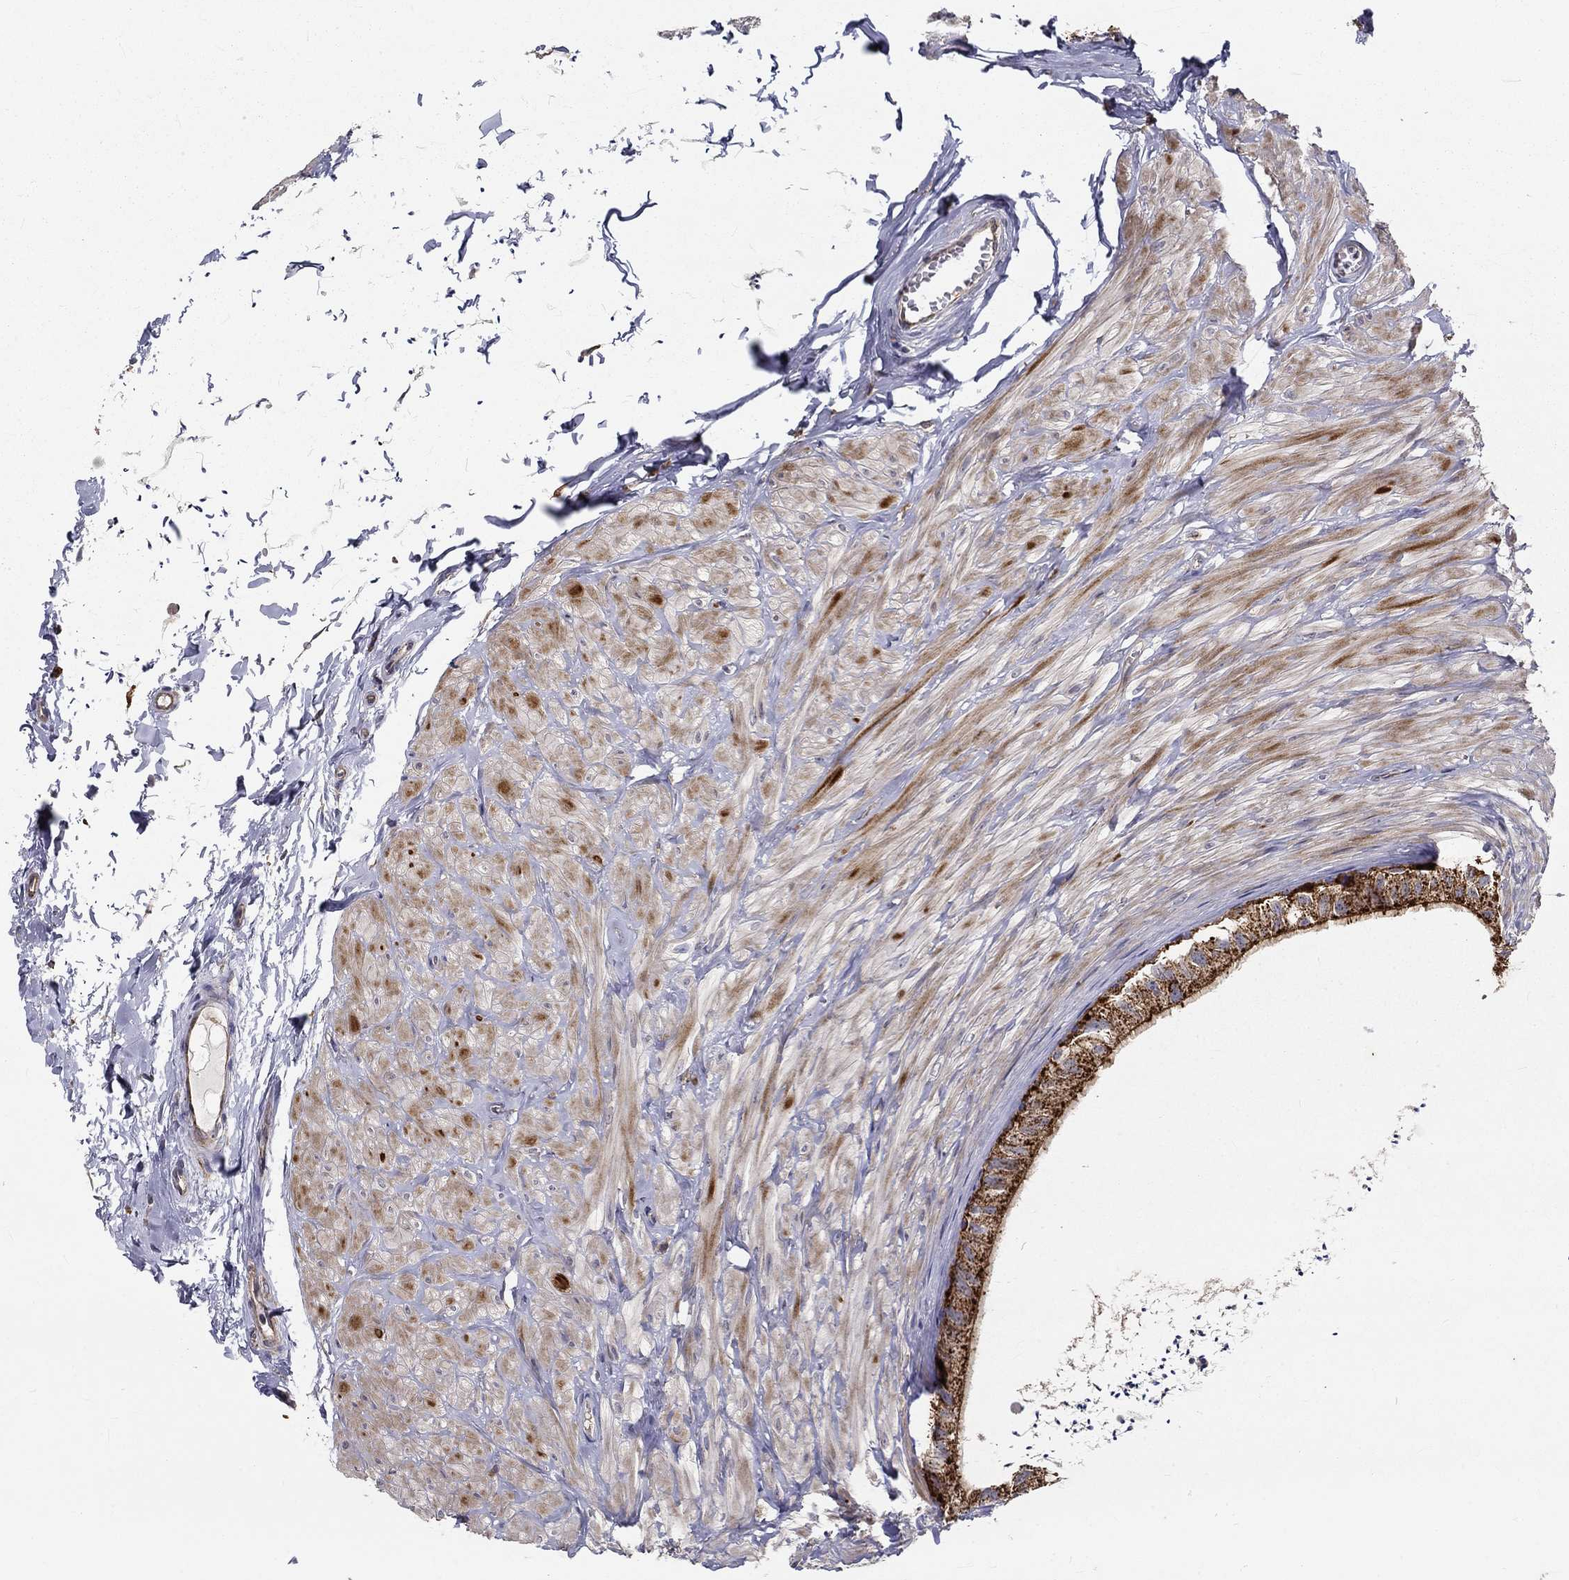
{"staining": {"intensity": "strong", "quantity": ">75%", "location": "cytoplasmic/membranous"}, "tissue": "epididymis", "cell_type": "Glandular cells", "image_type": "normal", "snomed": [{"axis": "morphology", "description": "Normal tissue, NOS"}, {"axis": "topography", "description": "Epididymis"}], "caption": "Approximately >75% of glandular cells in benign human epididymis display strong cytoplasmic/membranous protein positivity as visualized by brown immunohistochemical staining.", "gene": "ALDH4A1", "patient": {"sex": "male", "age": 32}}